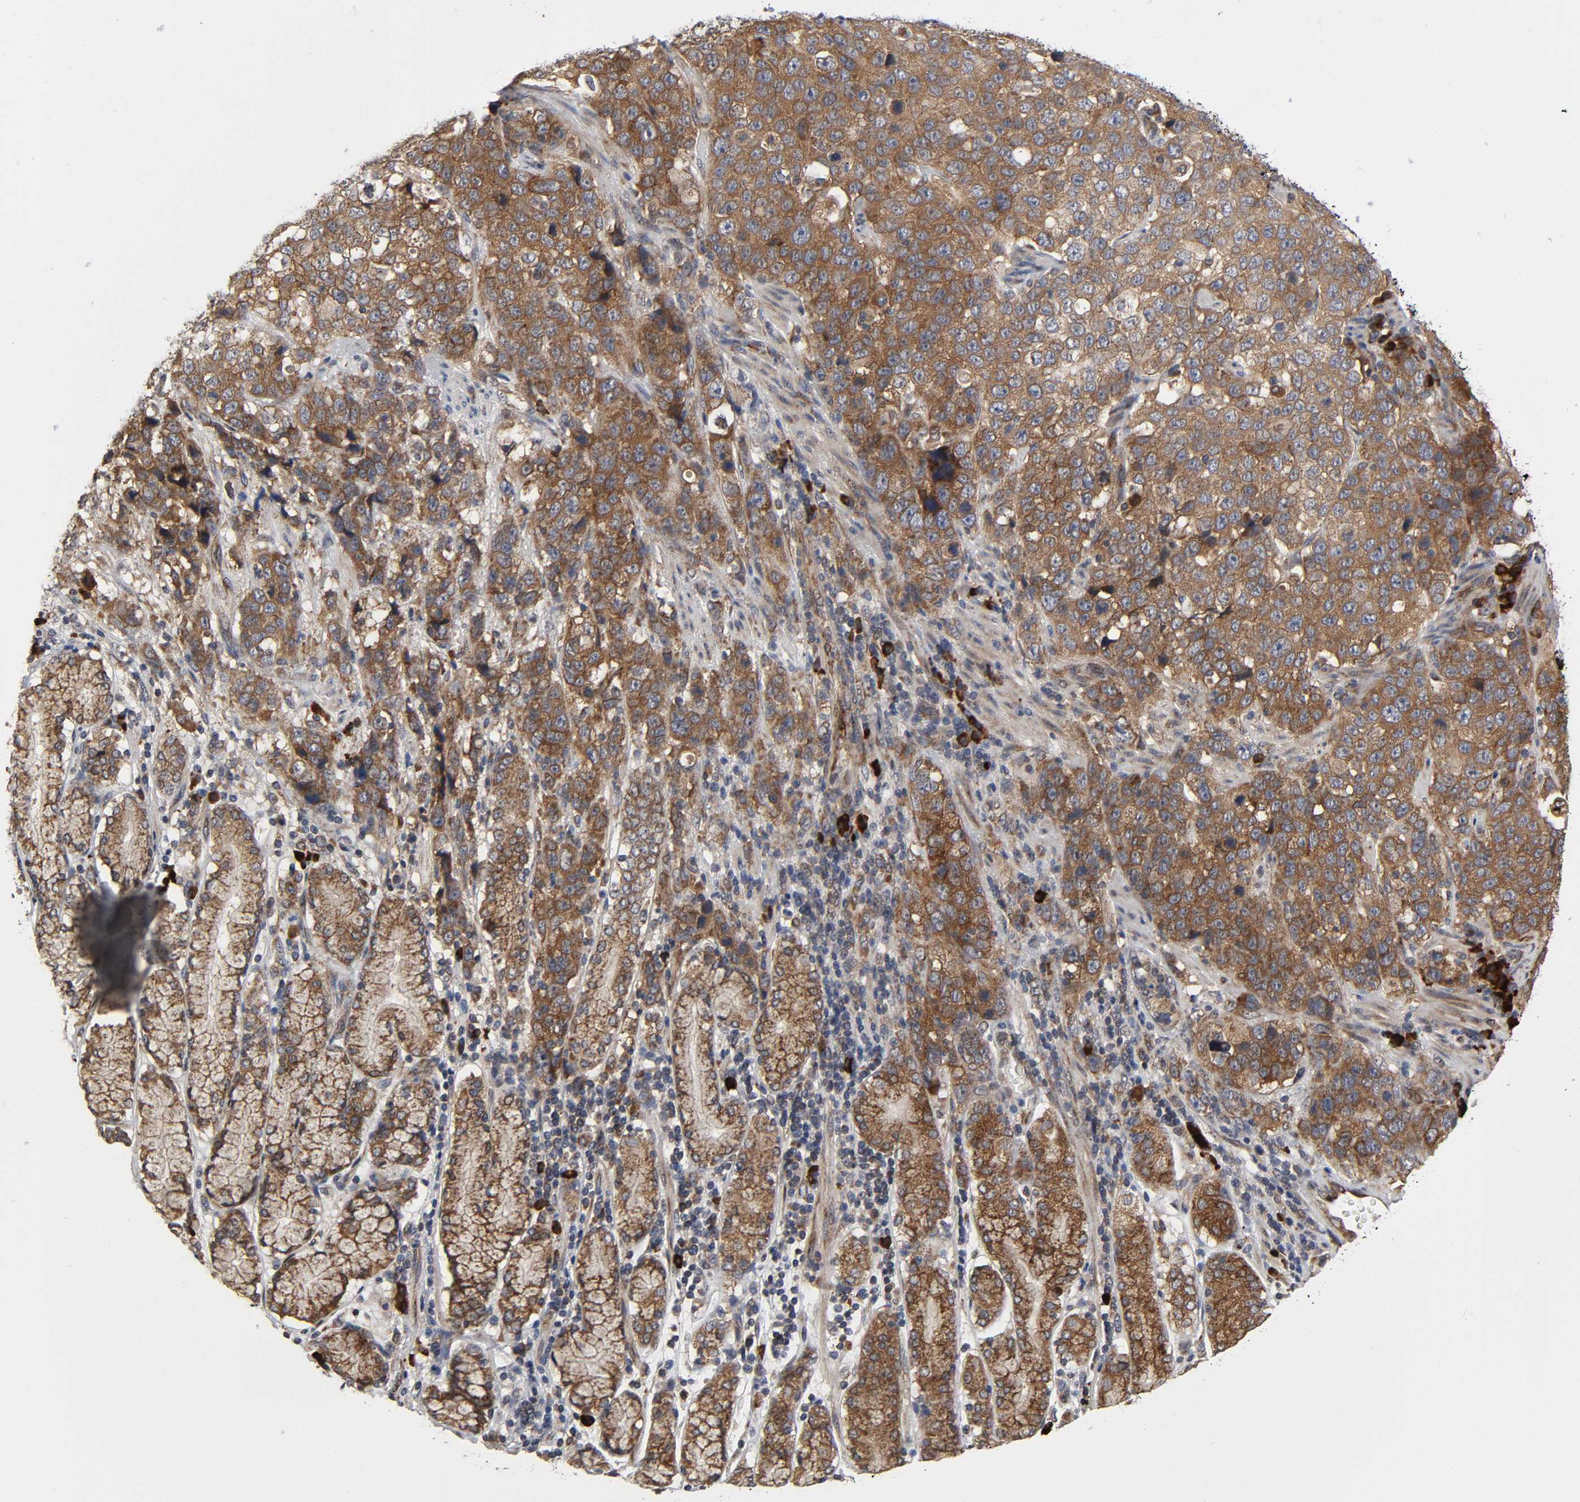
{"staining": {"intensity": "strong", "quantity": ">75%", "location": "cytoplasmic/membranous"}, "tissue": "stomach cancer", "cell_type": "Tumor cells", "image_type": "cancer", "snomed": [{"axis": "morphology", "description": "Normal tissue, NOS"}, {"axis": "morphology", "description": "Adenocarcinoma, NOS"}, {"axis": "topography", "description": "Stomach"}], "caption": "Protein staining shows strong cytoplasmic/membranous expression in approximately >75% of tumor cells in stomach adenocarcinoma.", "gene": "SLC30A9", "patient": {"sex": "male", "age": 48}}